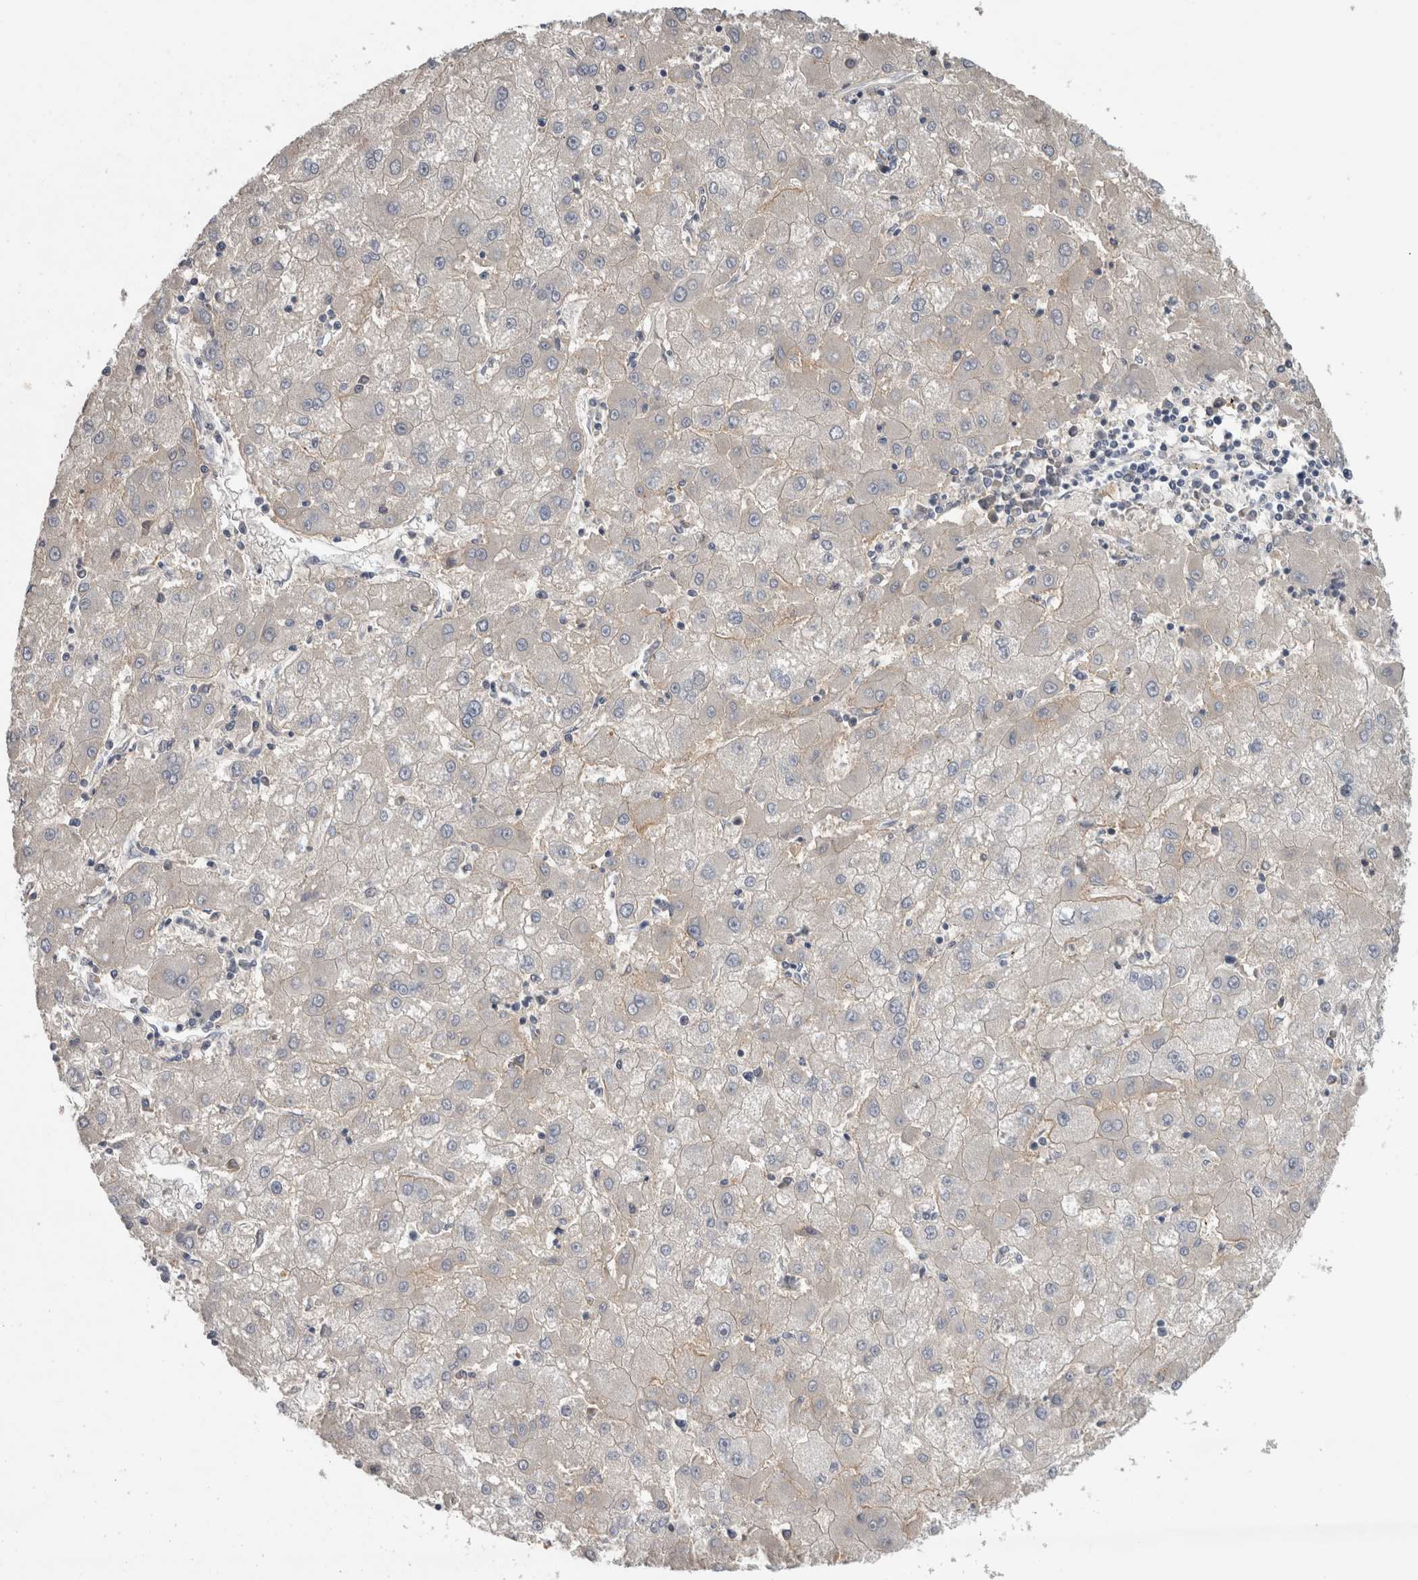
{"staining": {"intensity": "negative", "quantity": "none", "location": "none"}, "tissue": "liver cancer", "cell_type": "Tumor cells", "image_type": "cancer", "snomed": [{"axis": "morphology", "description": "Carcinoma, Hepatocellular, NOS"}, {"axis": "topography", "description": "Liver"}], "caption": "Micrograph shows no significant protein staining in tumor cells of liver hepatocellular carcinoma.", "gene": "SLC22A11", "patient": {"sex": "male", "age": 72}}